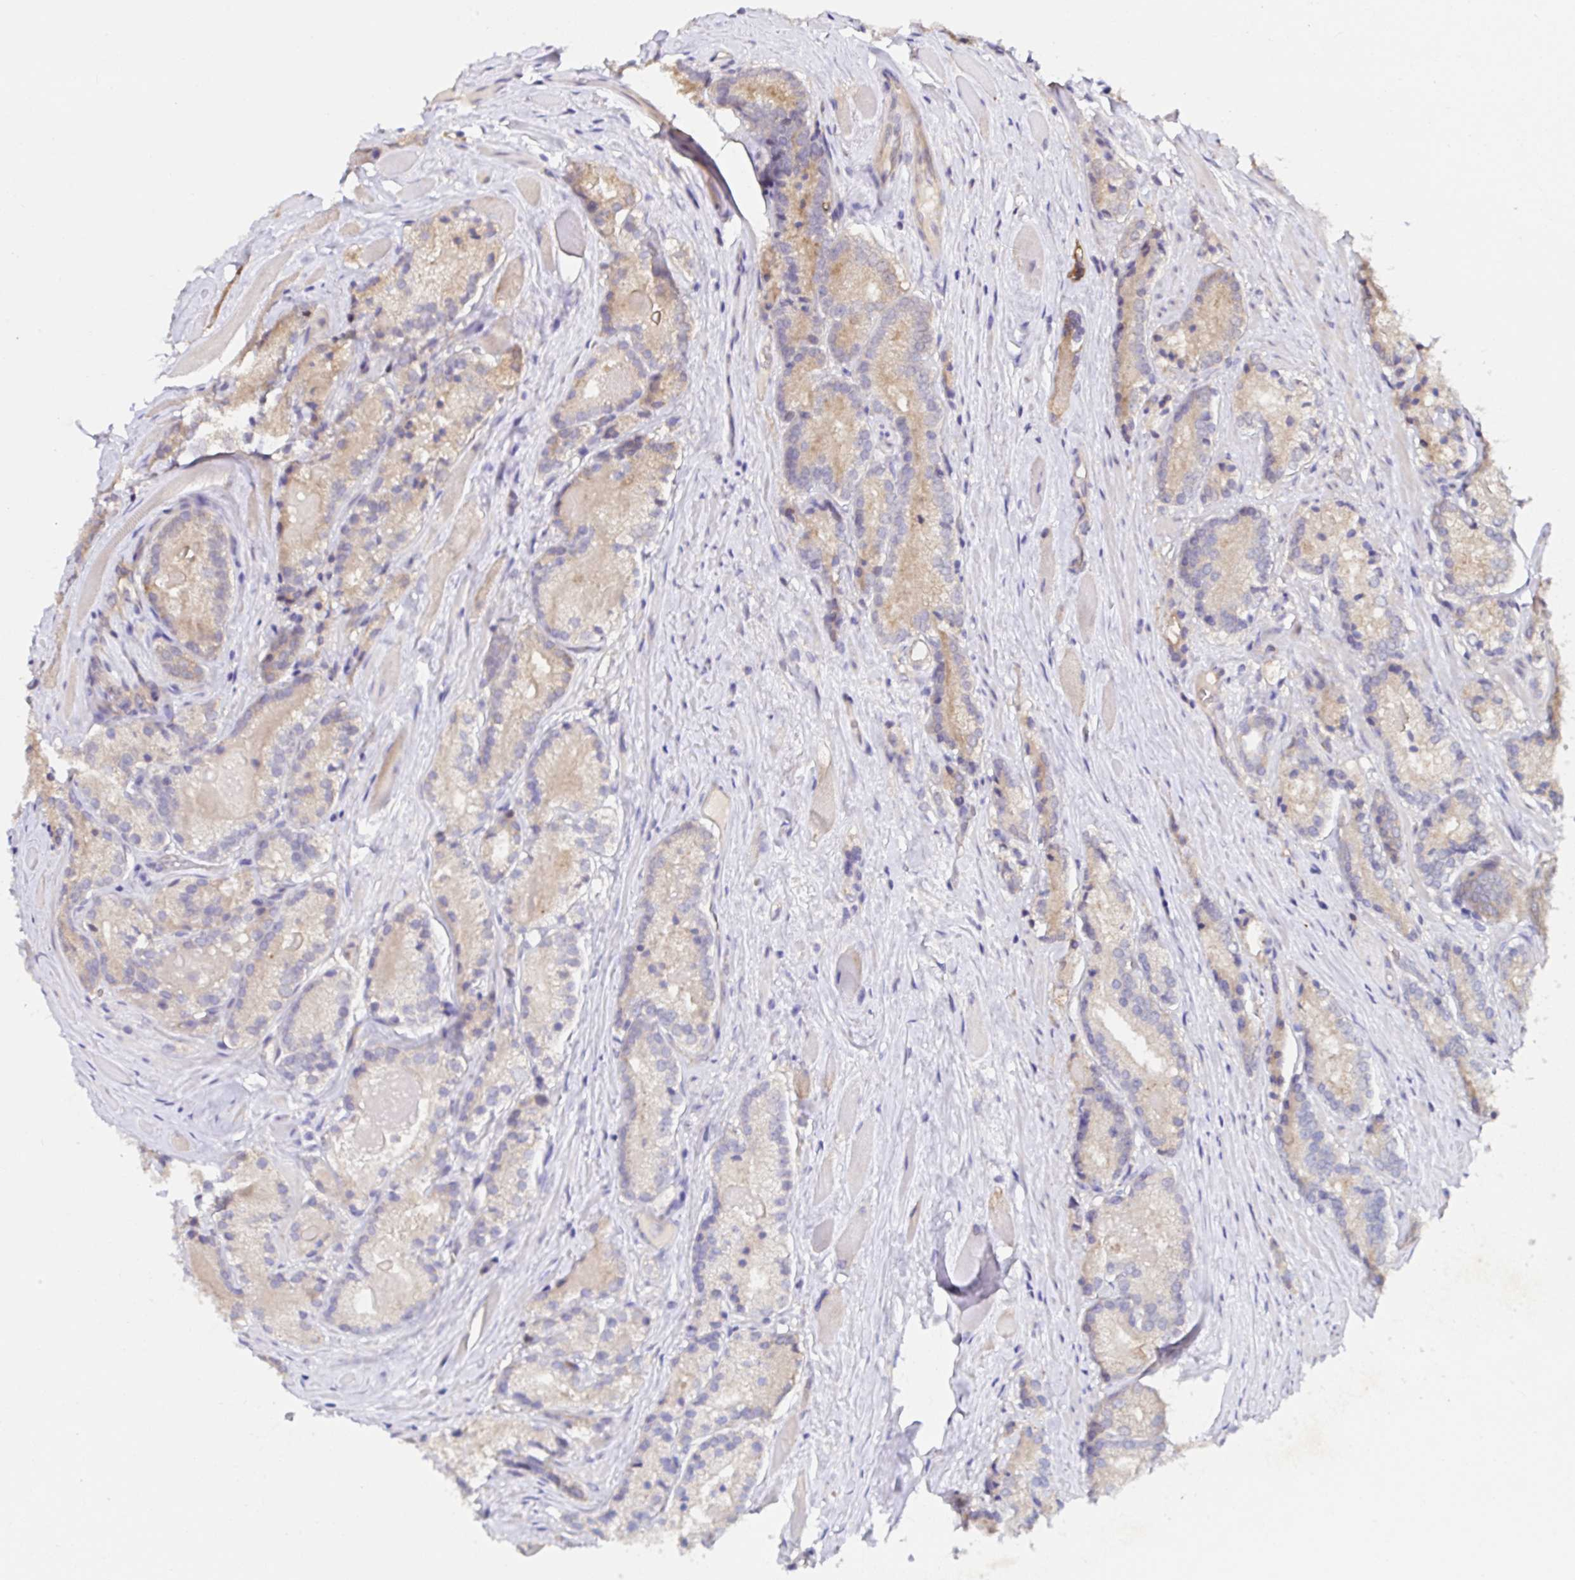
{"staining": {"intensity": "weak", "quantity": "25%-75%", "location": "cytoplasmic/membranous"}, "tissue": "prostate cancer", "cell_type": "Tumor cells", "image_type": "cancer", "snomed": [{"axis": "morphology", "description": "Adenocarcinoma, NOS"}, {"axis": "morphology", "description": "Adenocarcinoma, Low grade"}, {"axis": "topography", "description": "Prostate"}], "caption": "Brown immunohistochemical staining in human prostate cancer (adenocarcinoma) demonstrates weak cytoplasmic/membranous positivity in about 25%-75% of tumor cells. Nuclei are stained in blue.", "gene": "RSRP1", "patient": {"sex": "male", "age": 68}}